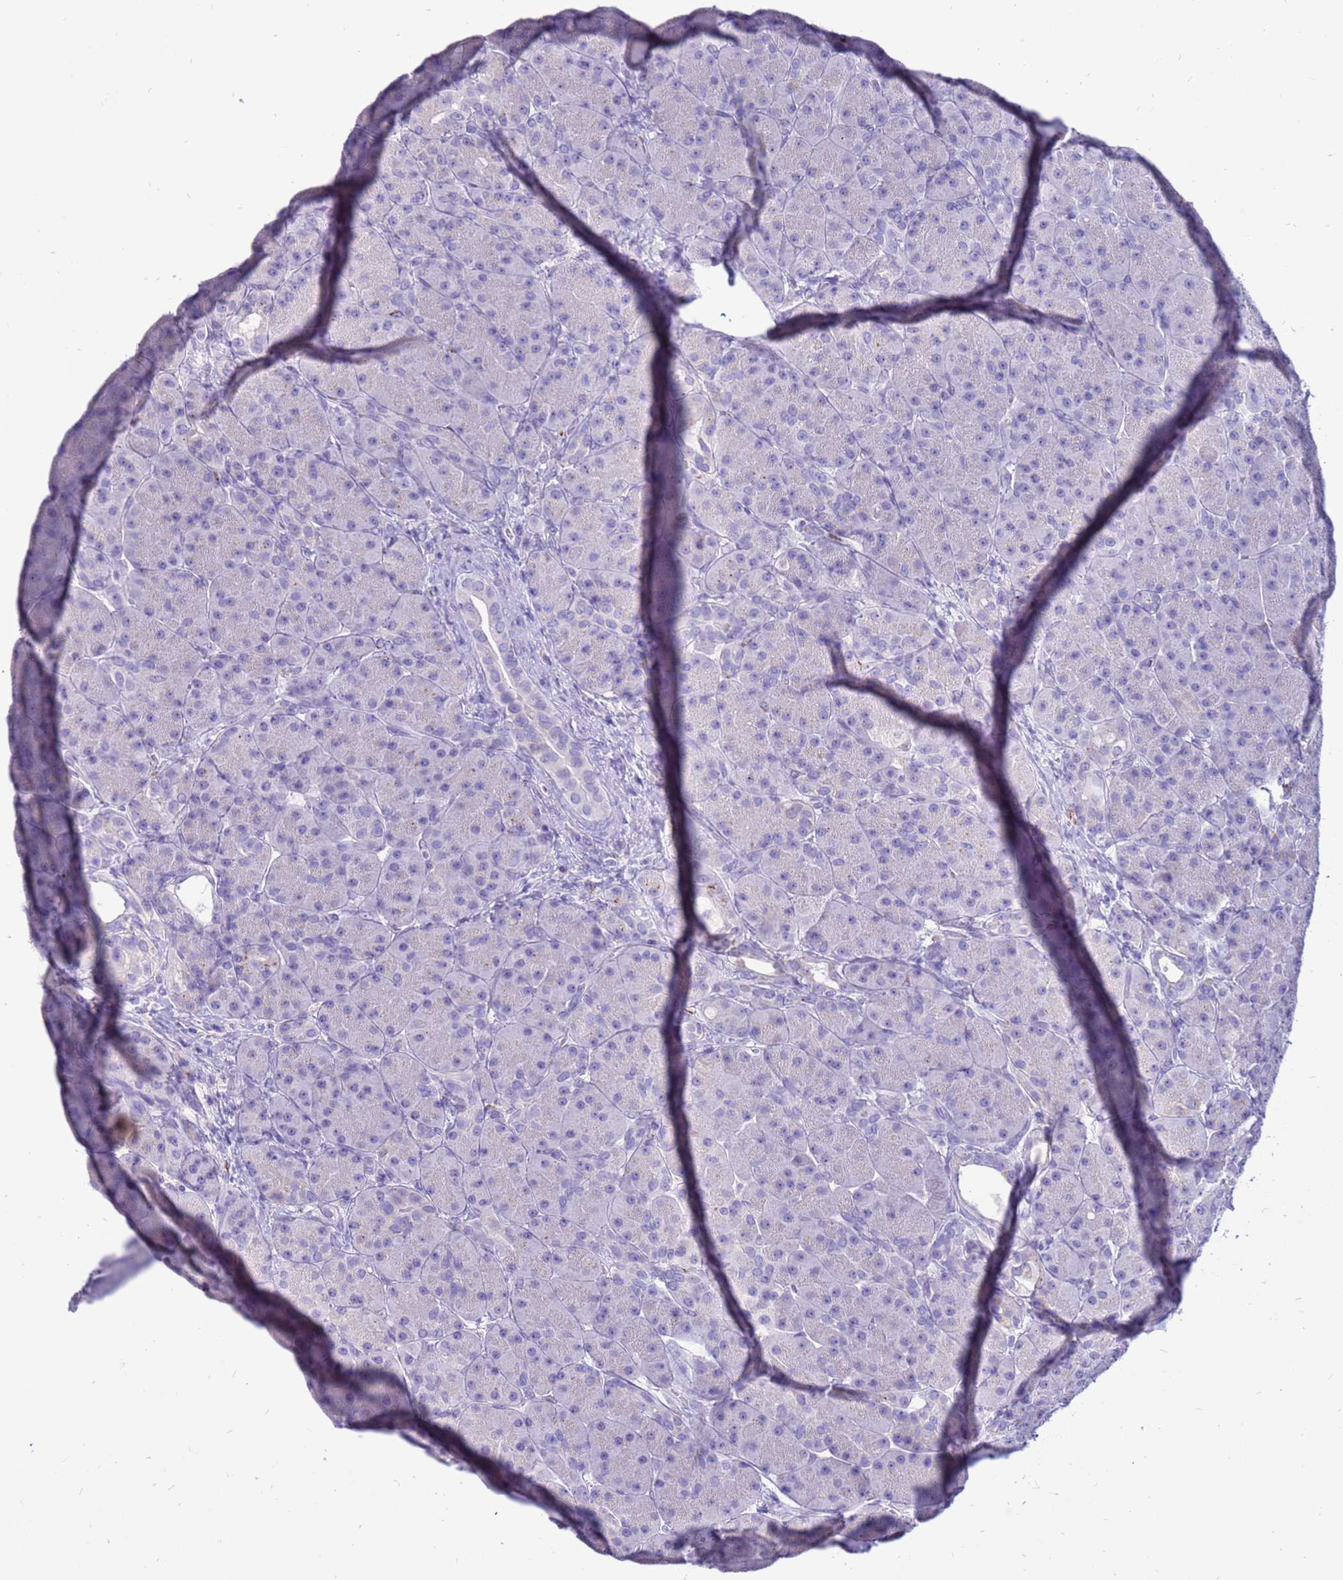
{"staining": {"intensity": "weak", "quantity": "<25%", "location": "cytoplasmic/membranous"}, "tissue": "pancreas", "cell_type": "Exocrine glandular cells", "image_type": "normal", "snomed": [{"axis": "morphology", "description": "Normal tissue, NOS"}, {"axis": "topography", "description": "Pancreas"}], "caption": "DAB immunohistochemical staining of normal pancreas demonstrates no significant expression in exocrine glandular cells.", "gene": "PDE10A", "patient": {"sex": "male", "age": 63}}